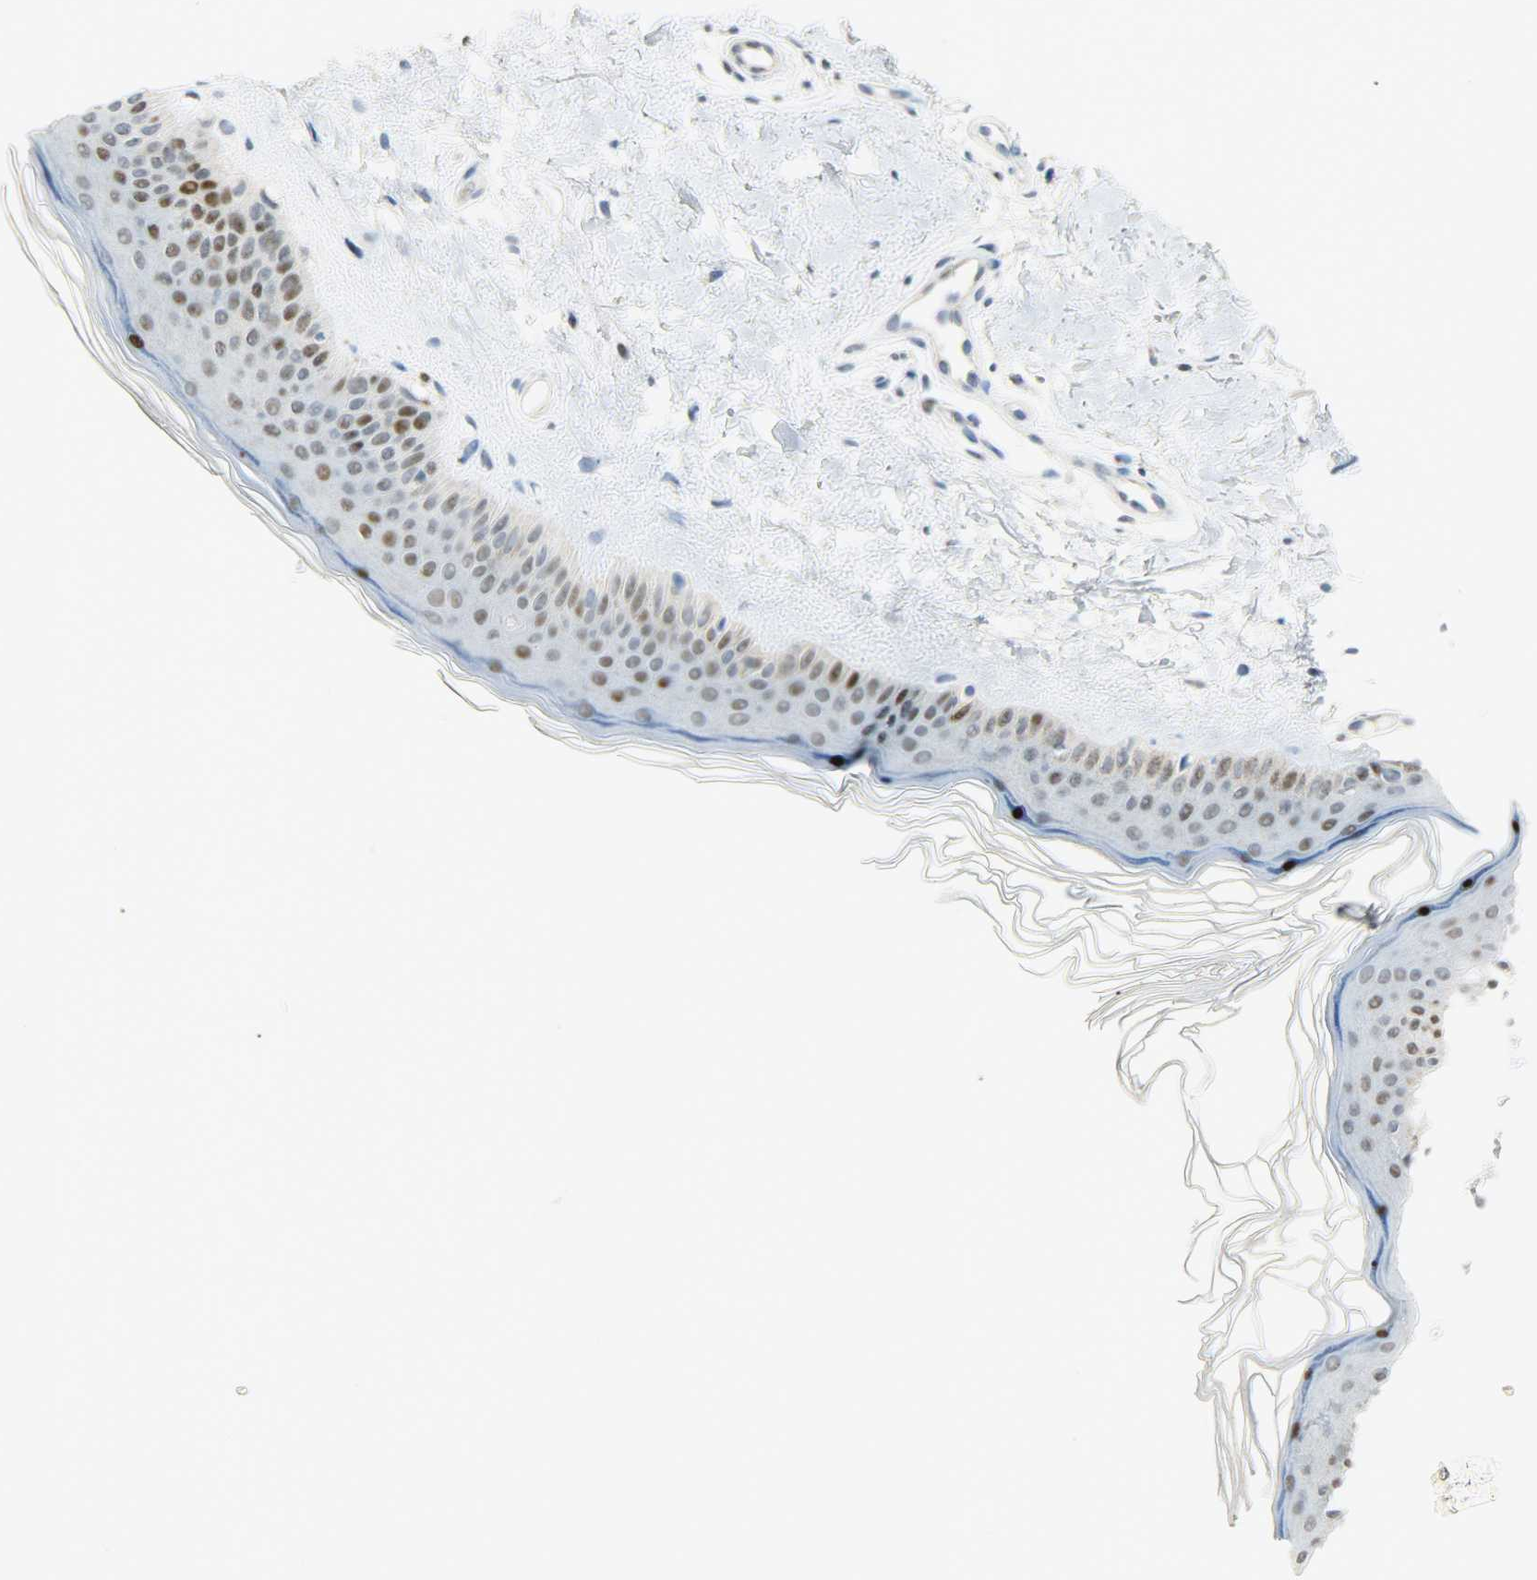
{"staining": {"intensity": "negative", "quantity": "none", "location": "none"}, "tissue": "skin", "cell_type": "Fibroblasts", "image_type": "normal", "snomed": [{"axis": "morphology", "description": "Normal tissue, NOS"}, {"axis": "topography", "description": "Skin"}], "caption": "Immunohistochemistry image of benign skin stained for a protein (brown), which displays no expression in fibroblasts. (DAB (3,3'-diaminobenzidine) IHC visualized using brightfield microscopy, high magnification).", "gene": "JUNB", "patient": {"sex": "female", "age": 19}}